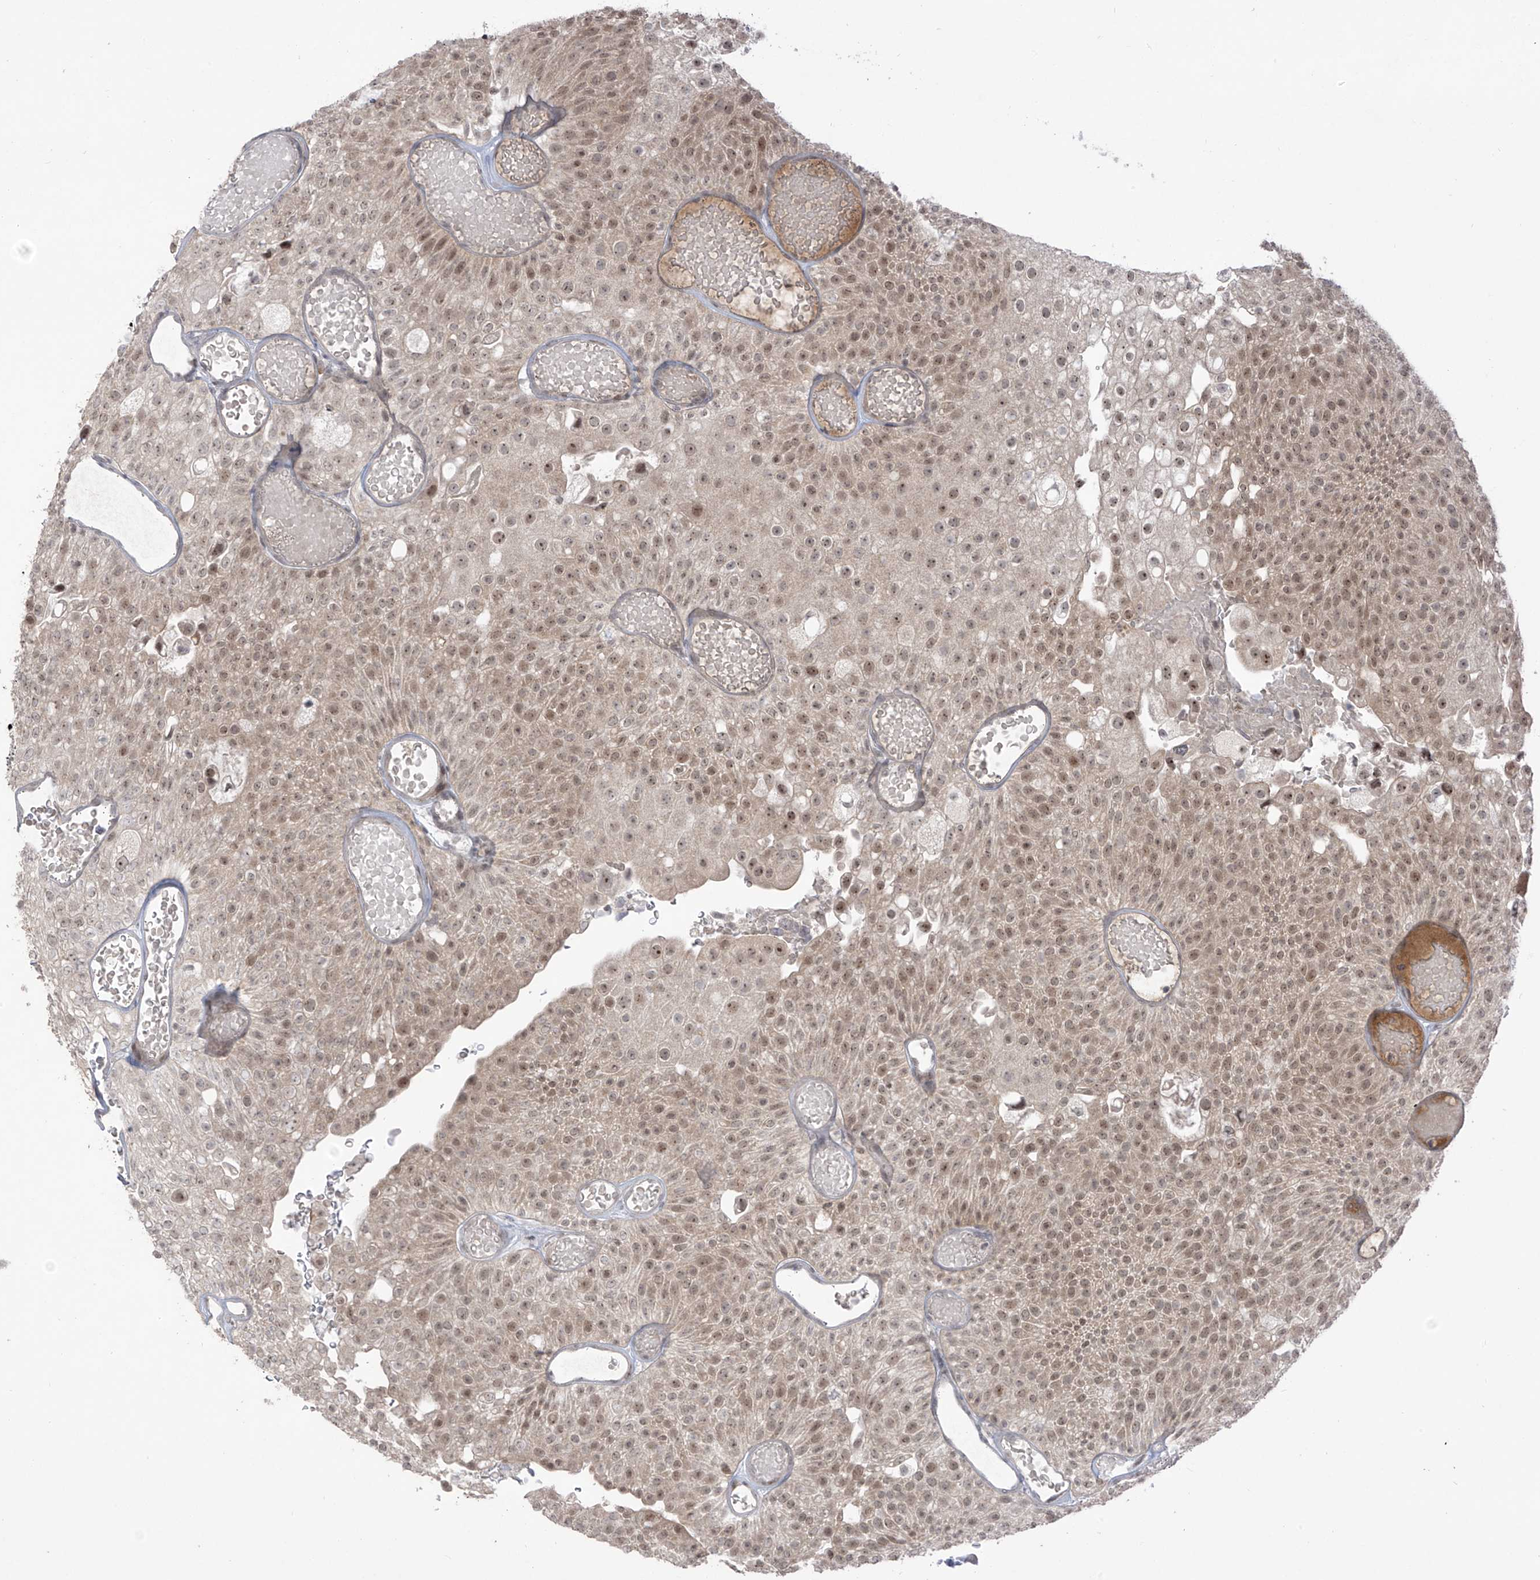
{"staining": {"intensity": "moderate", "quantity": ">75%", "location": "nuclear"}, "tissue": "urothelial cancer", "cell_type": "Tumor cells", "image_type": "cancer", "snomed": [{"axis": "morphology", "description": "Urothelial carcinoma, Low grade"}, {"axis": "topography", "description": "Urinary bladder"}], "caption": "Protein staining of urothelial carcinoma (low-grade) tissue shows moderate nuclear positivity in approximately >75% of tumor cells. (brown staining indicates protein expression, while blue staining denotes nuclei).", "gene": "OGT", "patient": {"sex": "male", "age": 78}}